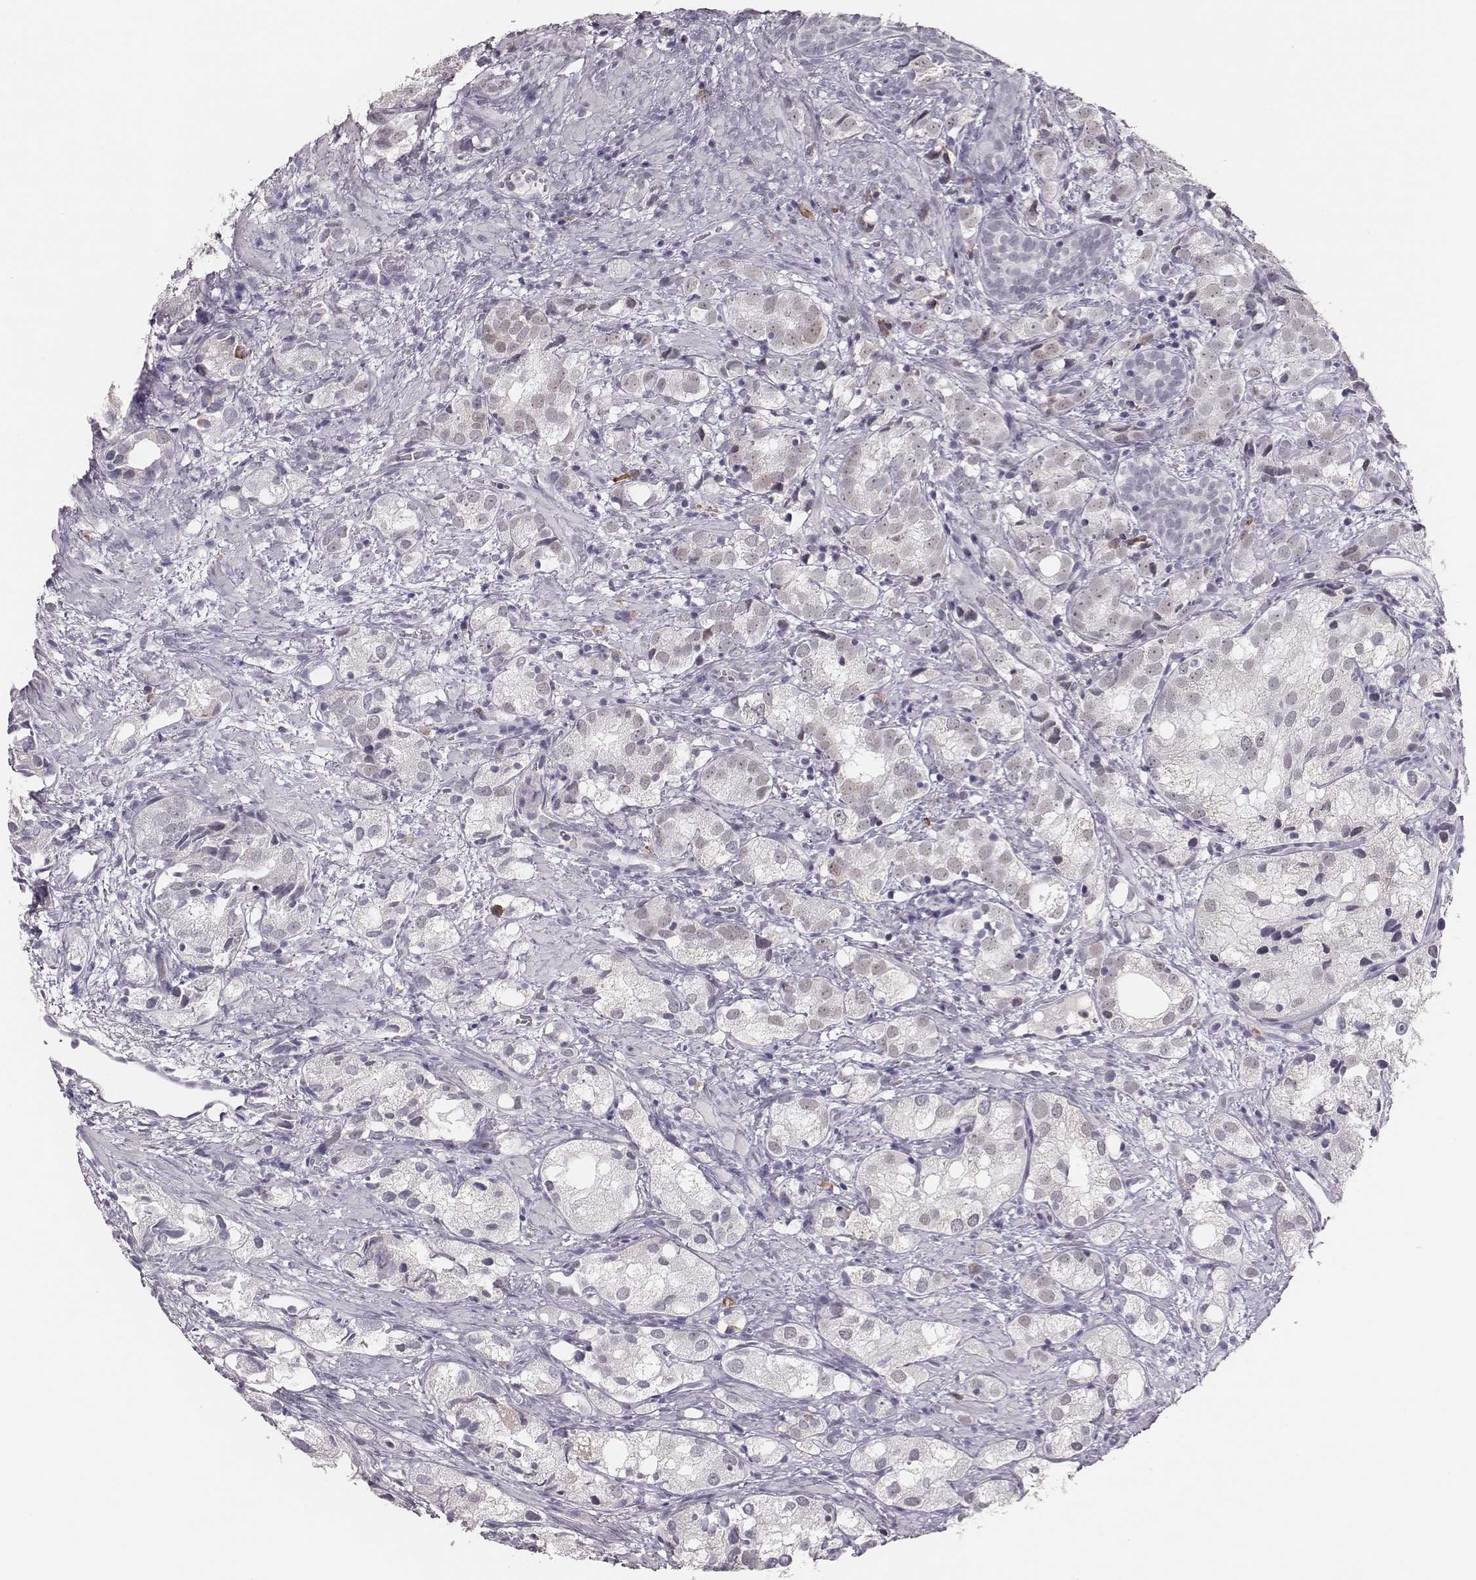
{"staining": {"intensity": "negative", "quantity": "none", "location": "none"}, "tissue": "prostate cancer", "cell_type": "Tumor cells", "image_type": "cancer", "snomed": [{"axis": "morphology", "description": "Adenocarcinoma, High grade"}, {"axis": "topography", "description": "Prostate"}], "caption": "High power microscopy image of an IHC photomicrograph of prostate cancer, revealing no significant positivity in tumor cells. (Brightfield microscopy of DAB (3,3'-diaminobenzidine) immunohistochemistry (IHC) at high magnification).", "gene": "PBK", "patient": {"sex": "male", "age": 82}}